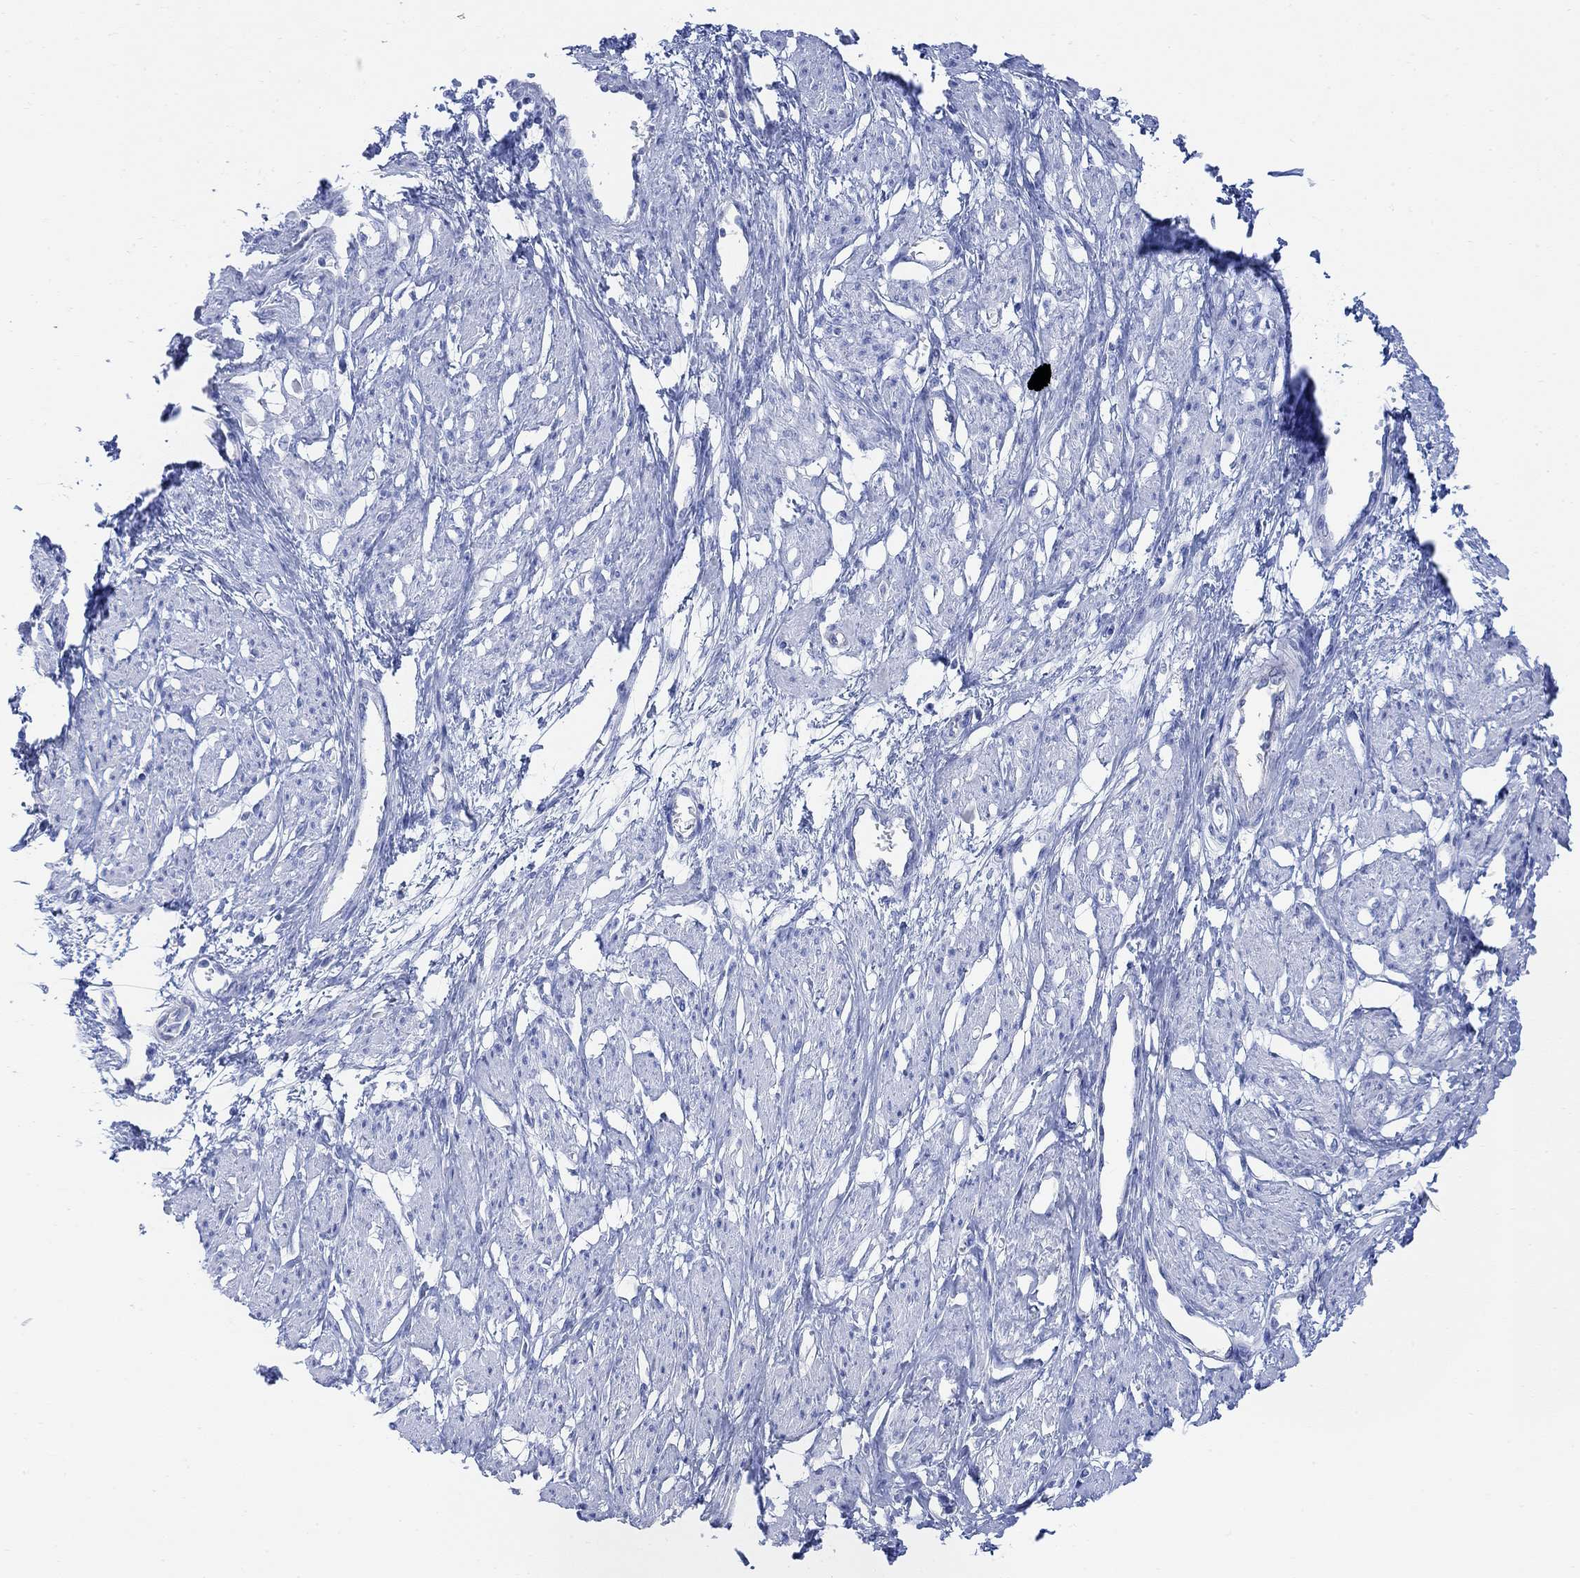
{"staining": {"intensity": "negative", "quantity": "none", "location": "none"}, "tissue": "smooth muscle", "cell_type": "Smooth muscle cells", "image_type": "normal", "snomed": [{"axis": "morphology", "description": "Normal tissue, NOS"}, {"axis": "topography", "description": "Smooth muscle"}, {"axis": "topography", "description": "Uterus"}], "caption": "The micrograph reveals no staining of smooth muscle cells in normal smooth muscle.", "gene": "GNG13", "patient": {"sex": "female", "age": 39}}